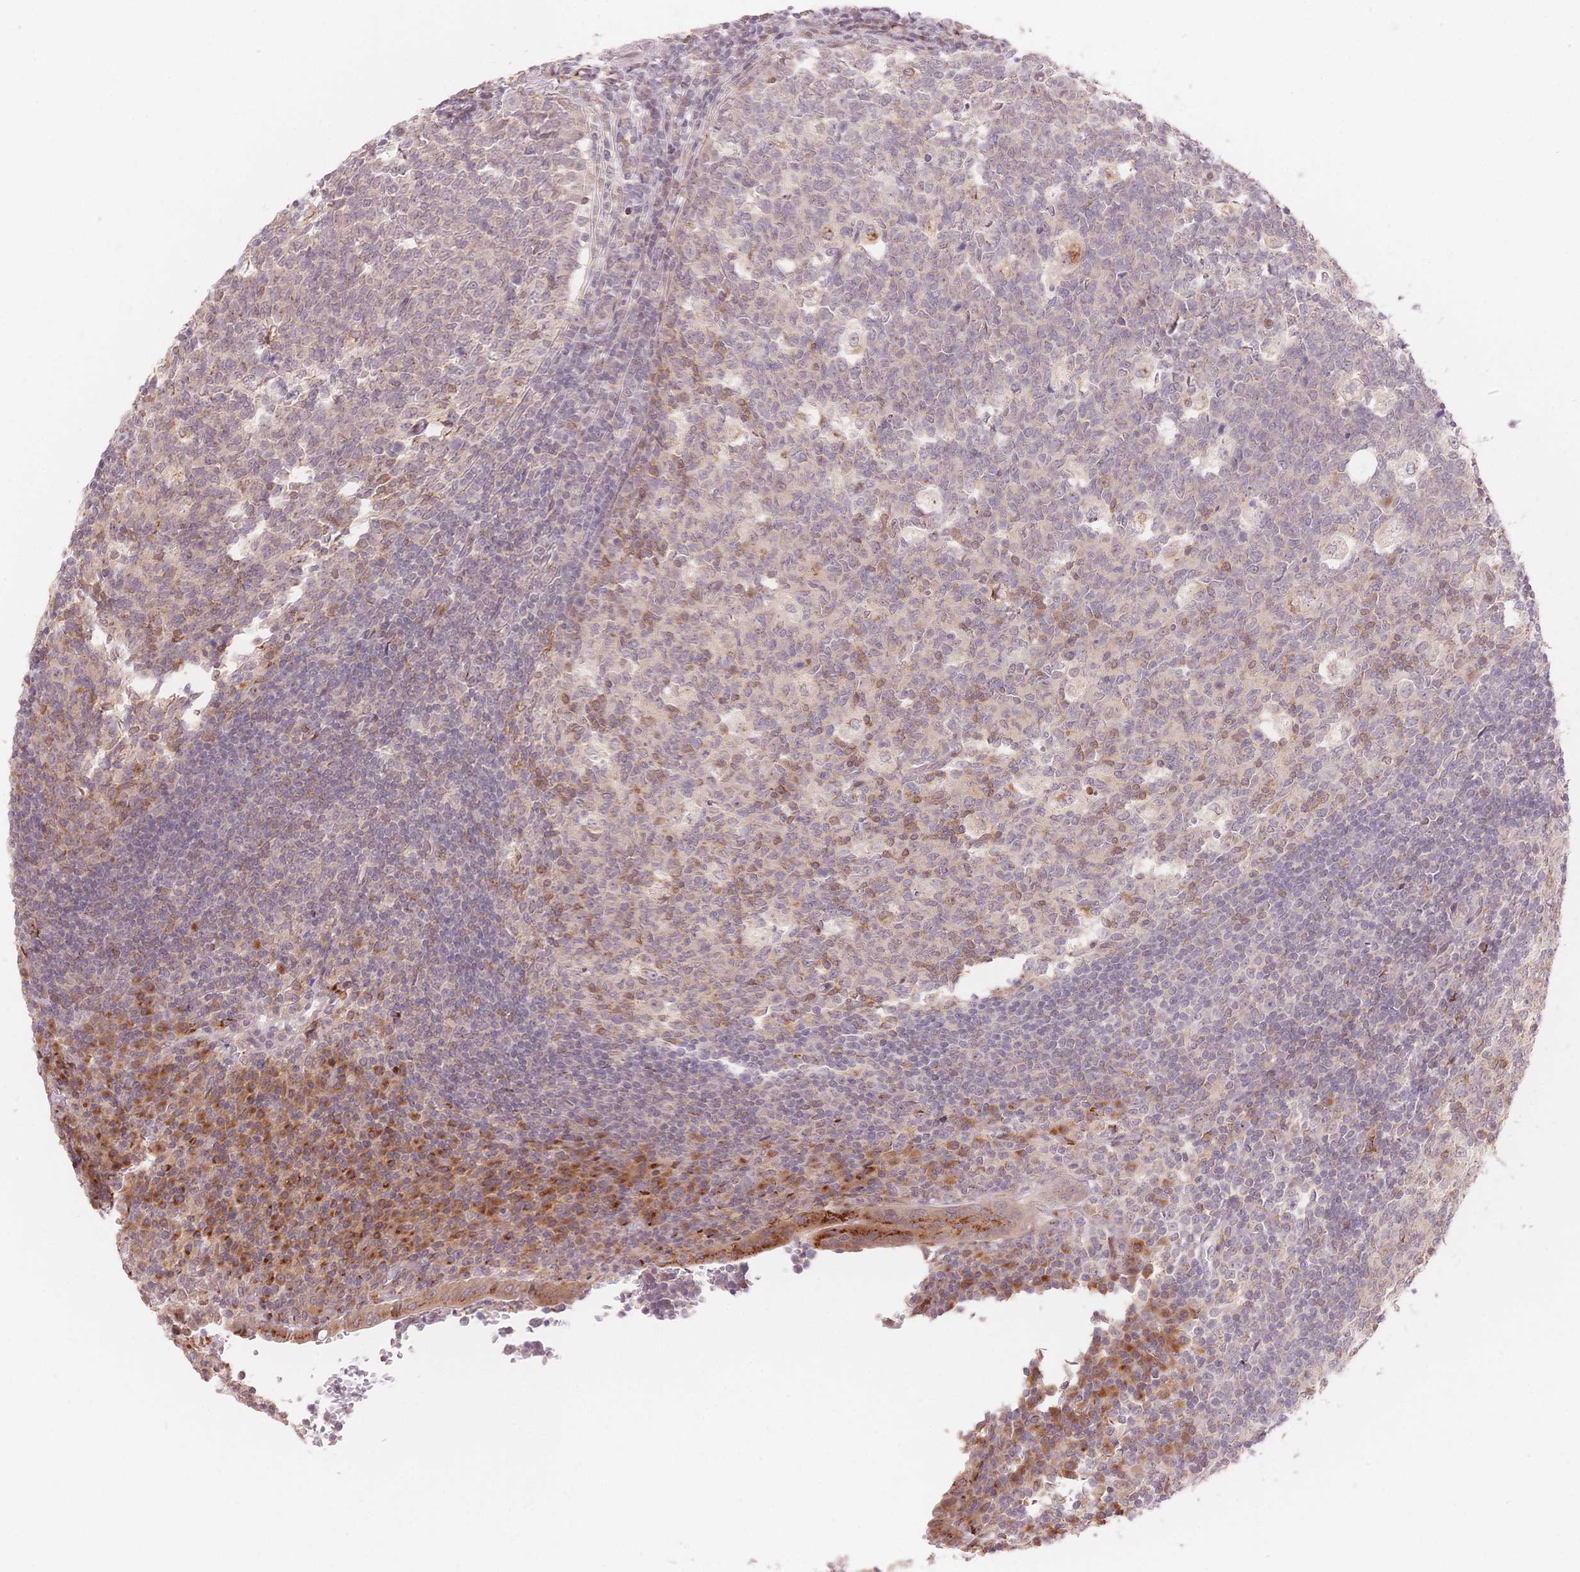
{"staining": {"intensity": "moderate", "quantity": ">75%", "location": "cytoplasmic/membranous"}, "tissue": "appendix", "cell_type": "Glandular cells", "image_type": "normal", "snomed": [{"axis": "morphology", "description": "Normal tissue, NOS"}, {"axis": "topography", "description": "Appendix"}], "caption": "DAB immunohistochemical staining of benign appendix displays moderate cytoplasmic/membranous protein staining in about >75% of glandular cells. The protein is stained brown, and the nuclei are stained in blue (DAB IHC with brightfield microscopy, high magnification).", "gene": "STK39", "patient": {"sex": "male", "age": 18}}